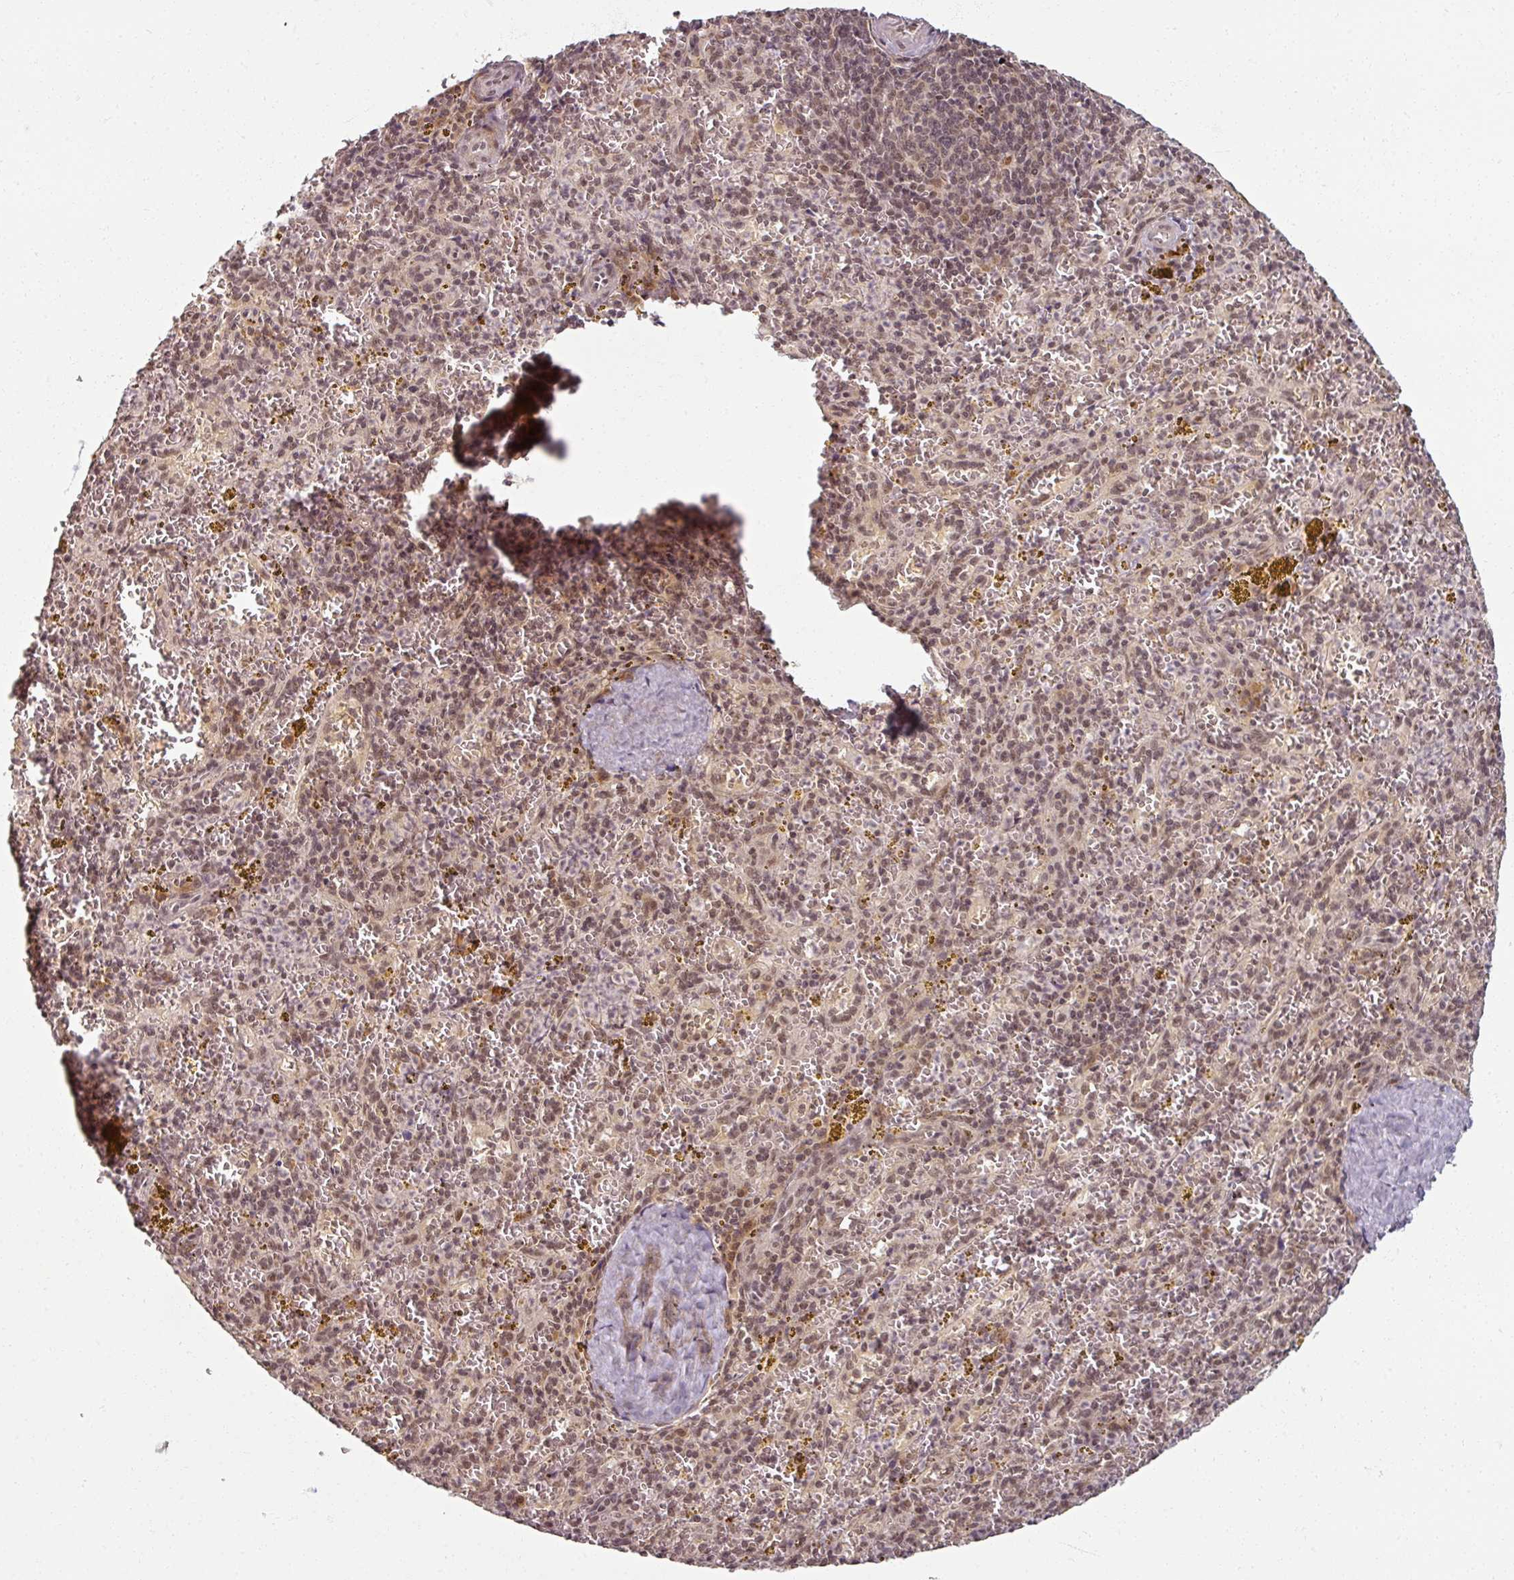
{"staining": {"intensity": "moderate", "quantity": "25%-75%", "location": "nuclear"}, "tissue": "spleen", "cell_type": "Cells in red pulp", "image_type": "normal", "snomed": [{"axis": "morphology", "description": "Normal tissue, NOS"}, {"axis": "topography", "description": "Spleen"}], "caption": "Immunohistochemistry photomicrograph of normal spleen stained for a protein (brown), which demonstrates medium levels of moderate nuclear positivity in about 25%-75% of cells in red pulp.", "gene": "POLR2G", "patient": {"sex": "male", "age": 57}}